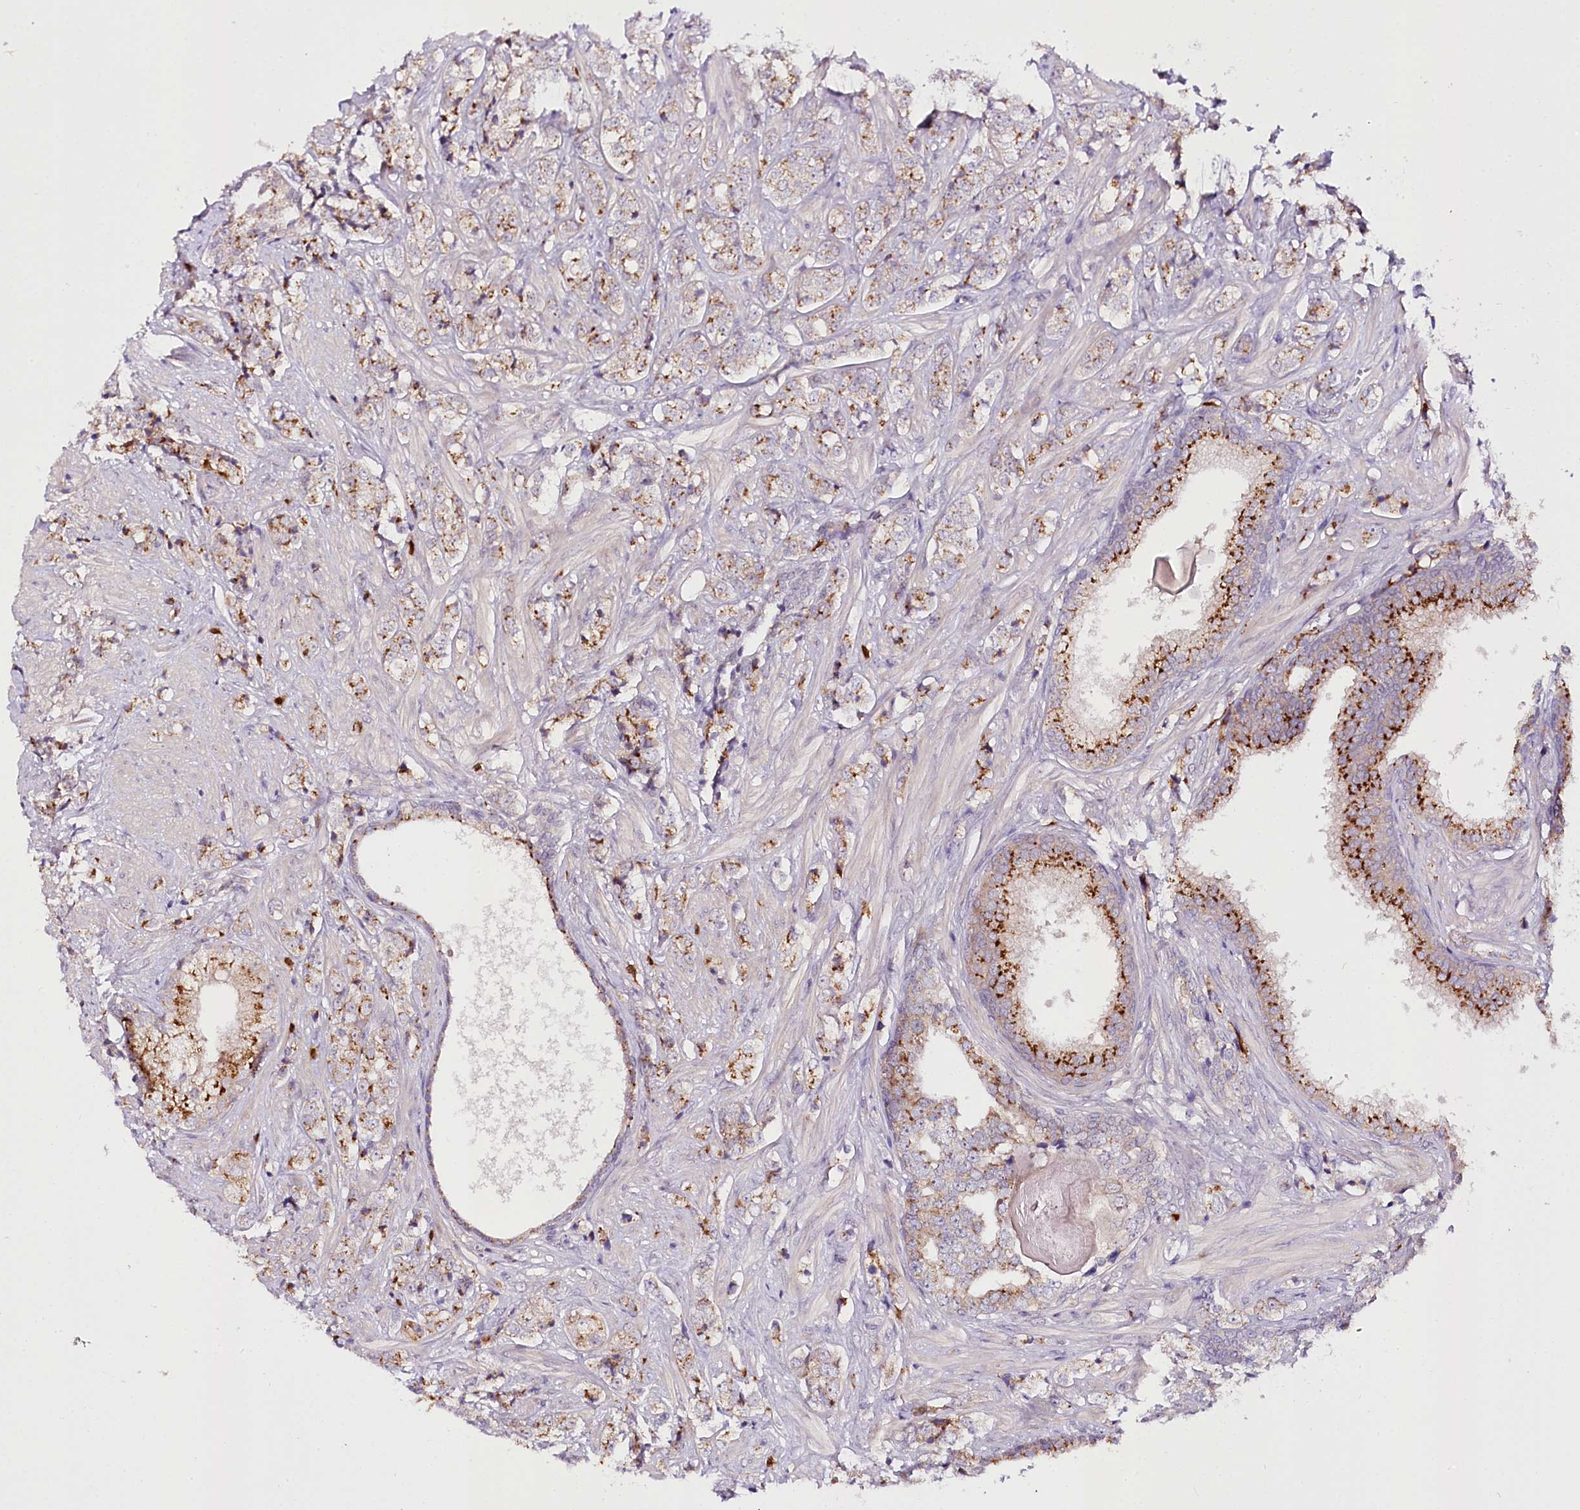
{"staining": {"intensity": "moderate", "quantity": "25%-75%", "location": "cytoplasmic/membranous"}, "tissue": "prostate cancer", "cell_type": "Tumor cells", "image_type": "cancer", "snomed": [{"axis": "morphology", "description": "Adenocarcinoma, High grade"}, {"axis": "topography", "description": "Prostate"}], "caption": "Immunohistochemical staining of prostate cancer (adenocarcinoma (high-grade)) reveals medium levels of moderate cytoplasmic/membranous positivity in approximately 25%-75% of tumor cells. Using DAB (brown) and hematoxylin (blue) stains, captured at high magnification using brightfield microscopy.", "gene": "VWA5A", "patient": {"sex": "male", "age": 69}}